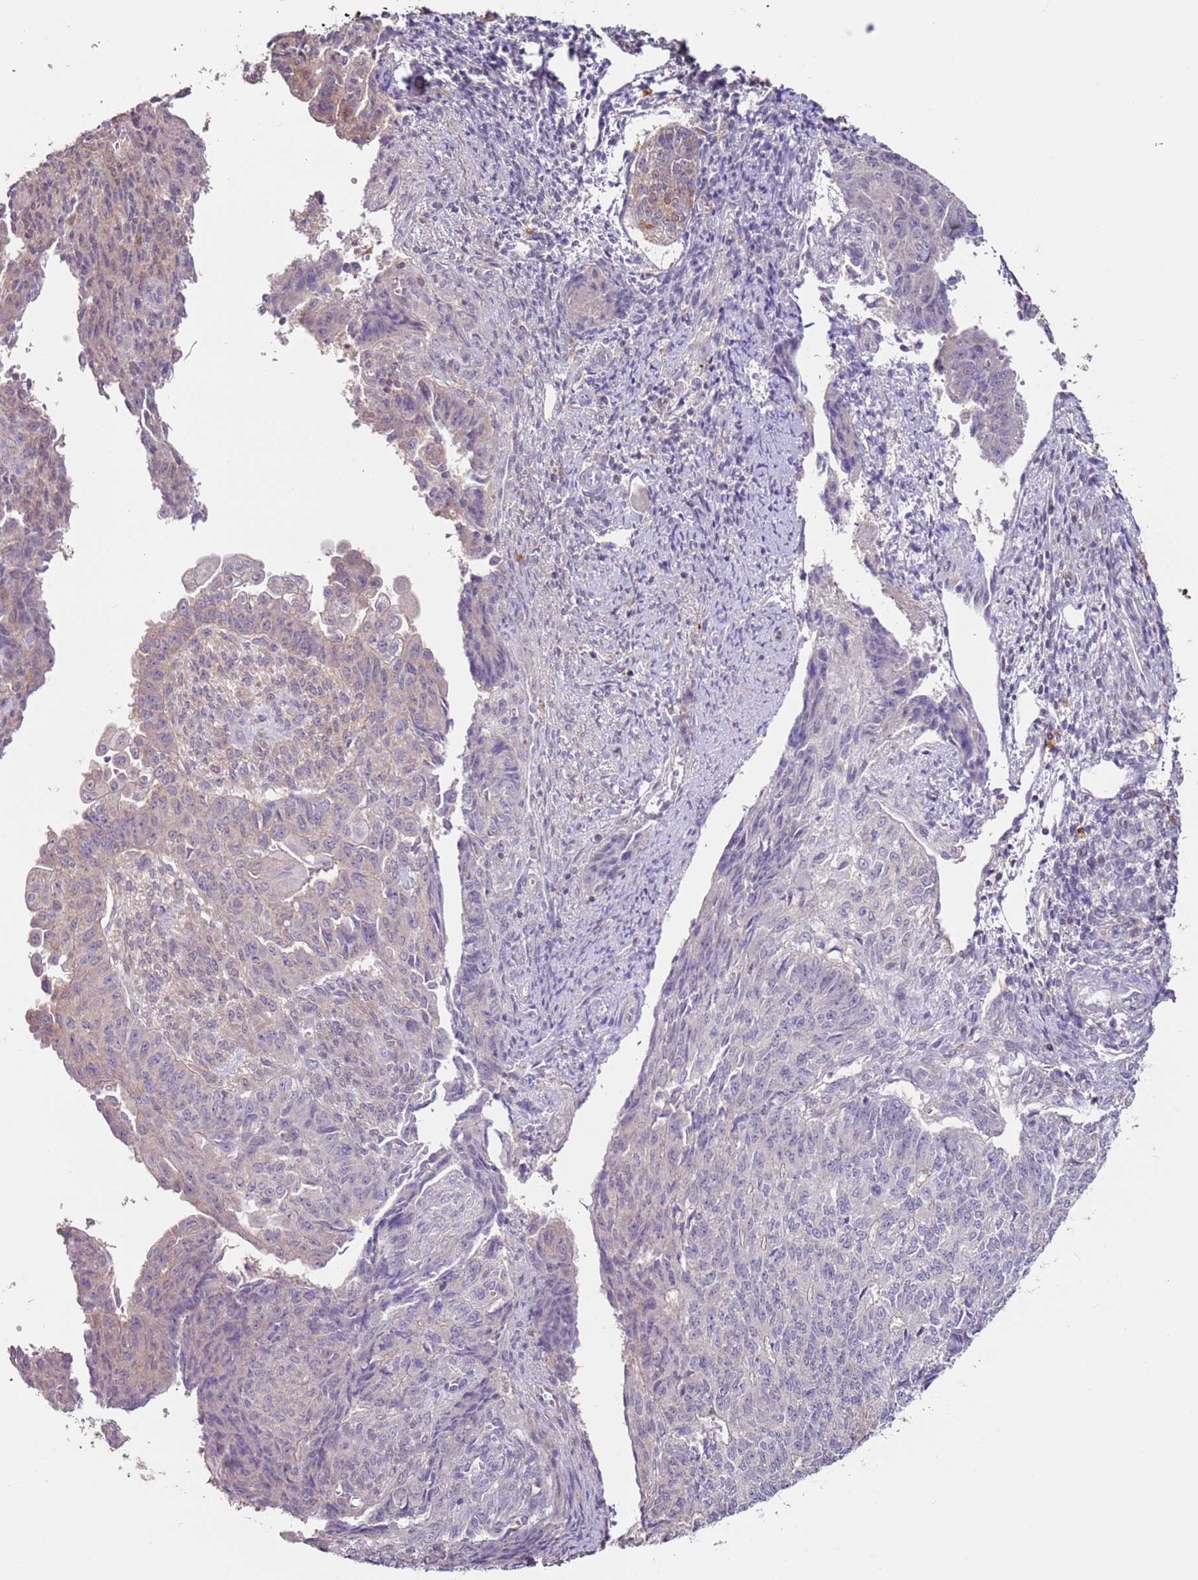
{"staining": {"intensity": "weak", "quantity": "<25%", "location": "cytoplasmic/membranous"}, "tissue": "endometrial cancer", "cell_type": "Tumor cells", "image_type": "cancer", "snomed": [{"axis": "morphology", "description": "Adenocarcinoma, NOS"}, {"axis": "topography", "description": "Endometrium"}], "caption": "This is a histopathology image of immunohistochemistry (IHC) staining of endometrial cancer (adenocarcinoma), which shows no staining in tumor cells.", "gene": "MDH1", "patient": {"sex": "female", "age": 32}}